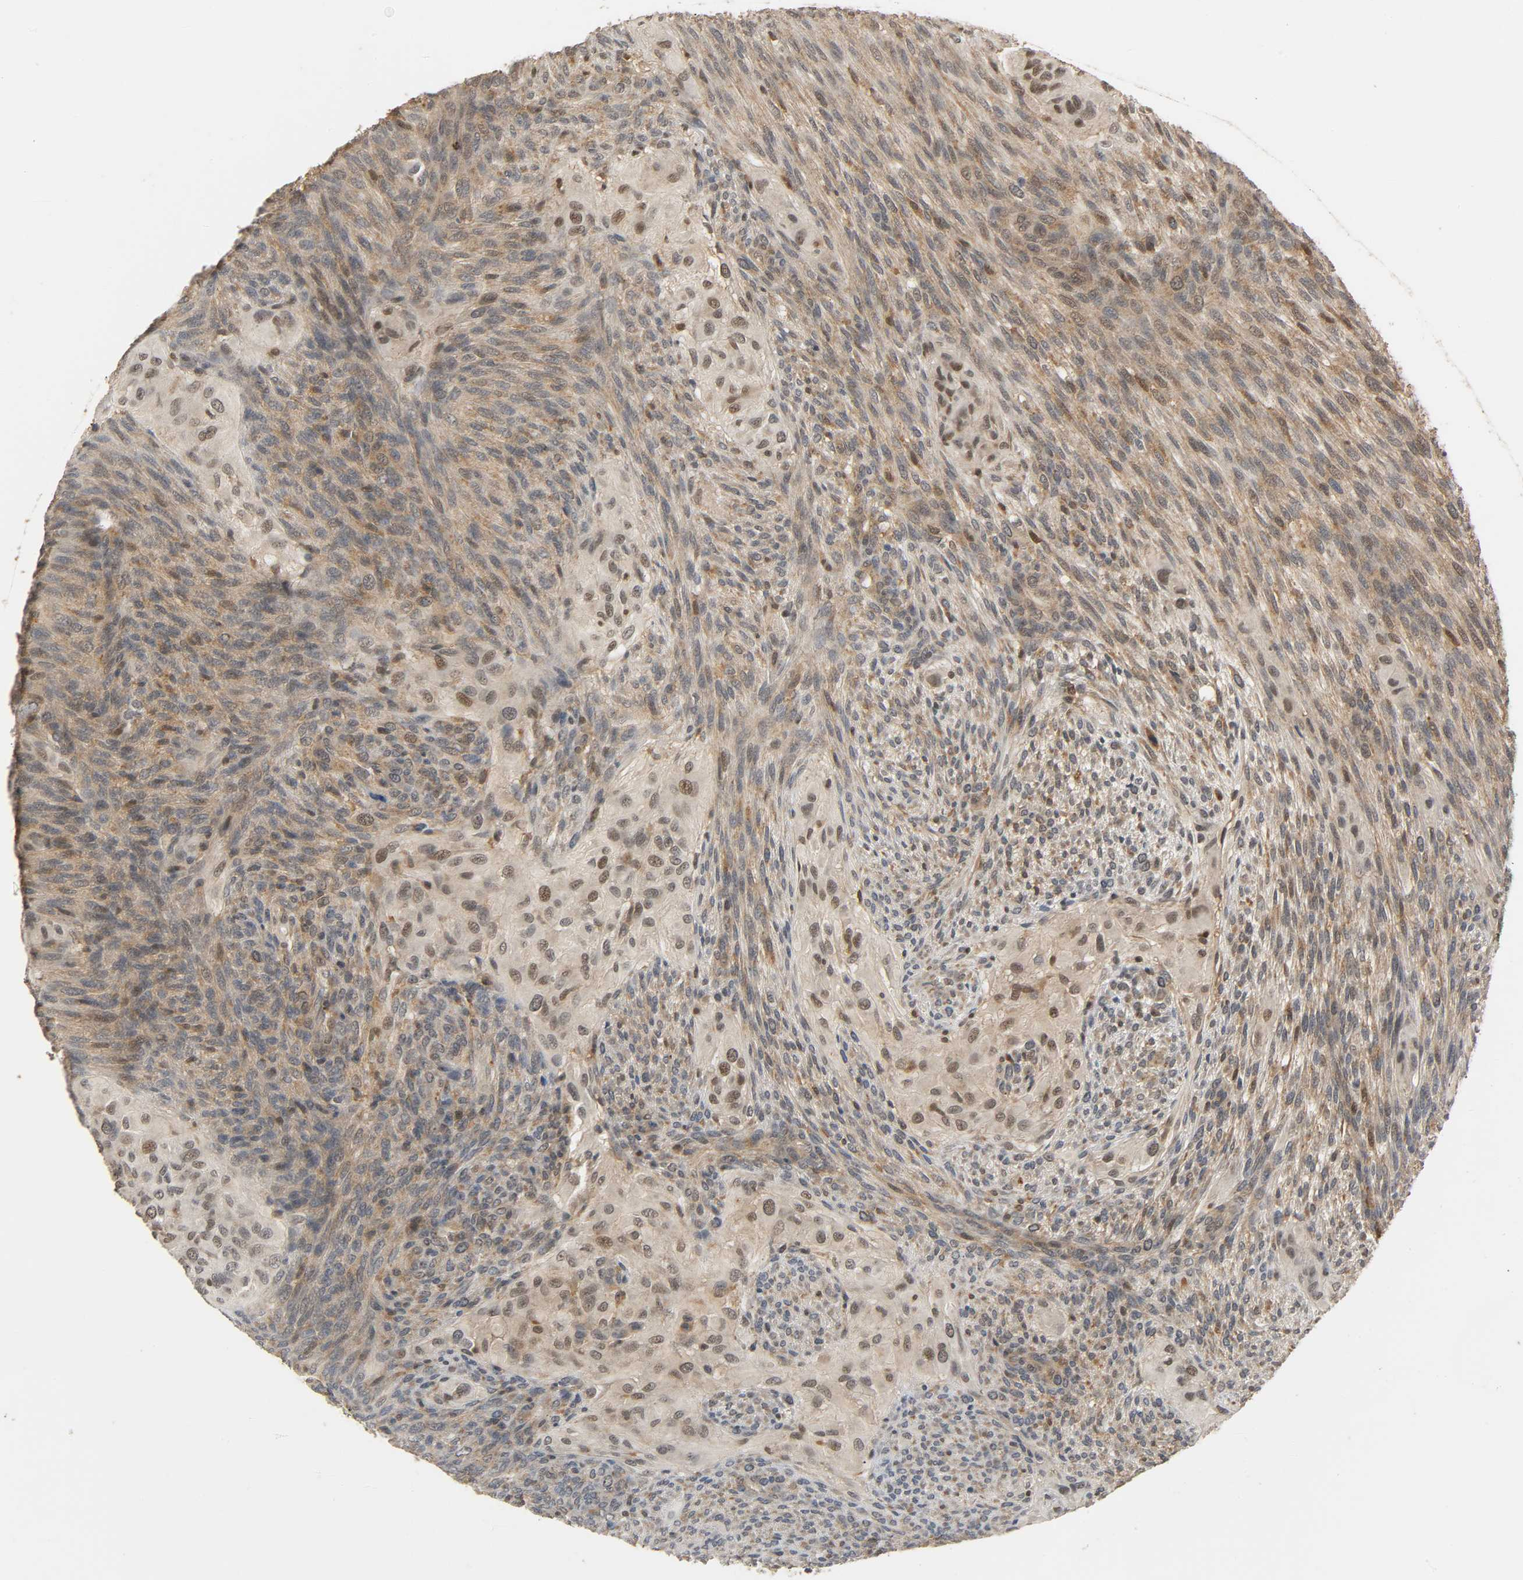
{"staining": {"intensity": "moderate", "quantity": ">75%", "location": "nuclear"}, "tissue": "glioma", "cell_type": "Tumor cells", "image_type": "cancer", "snomed": [{"axis": "morphology", "description": "Glioma, malignant, High grade"}, {"axis": "topography", "description": "Cerebral cortex"}], "caption": "Immunohistochemical staining of human glioma shows moderate nuclear protein positivity in about >75% of tumor cells. Nuclei are stained in blue.", "gene": "ZFPM2", "patient": {"sex": "female", "age": 55}}